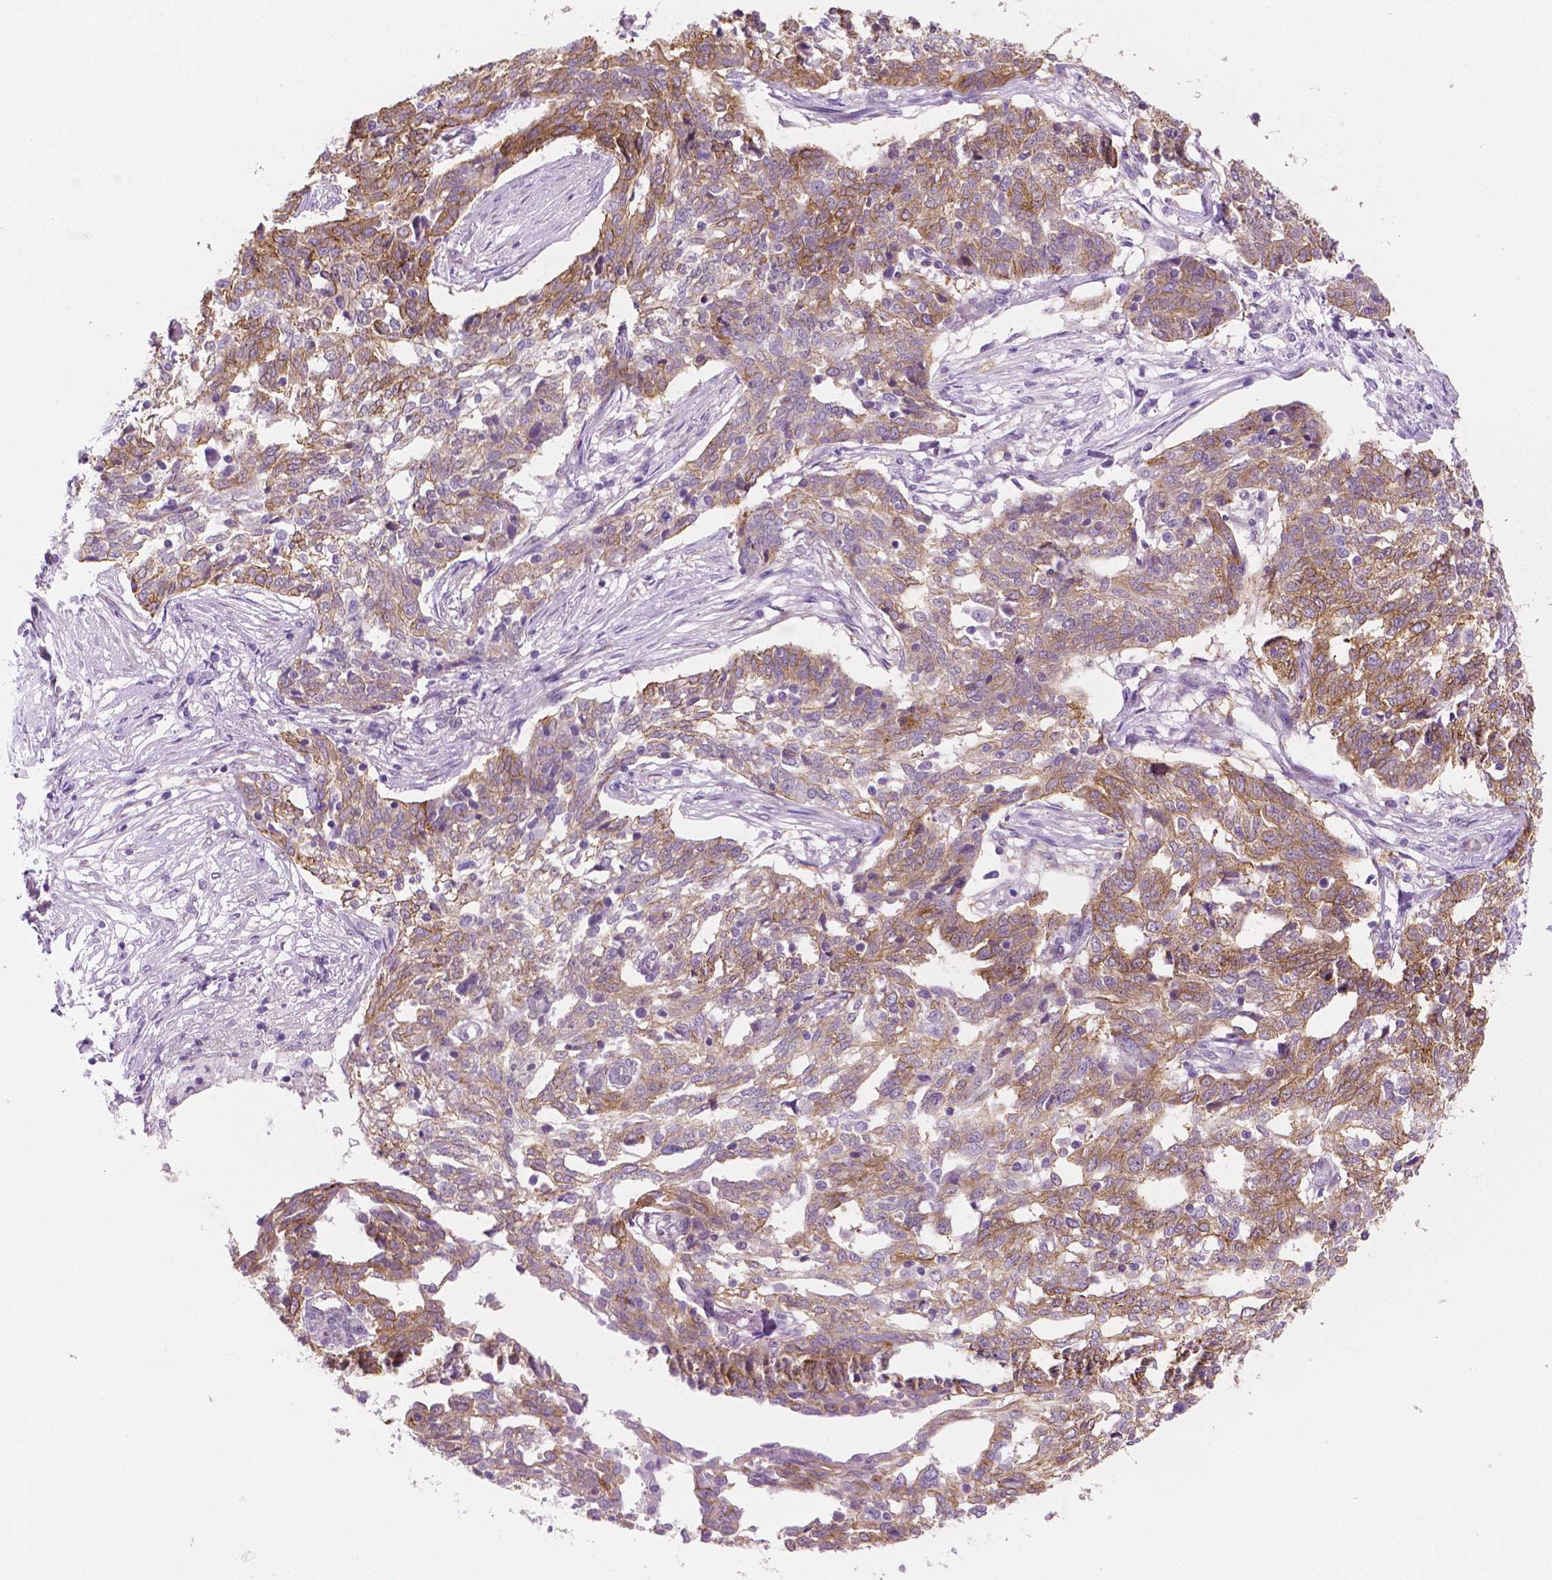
{"staining": {"intensity": "moderate", "quantity": ">75%", "location": "cytoplasmic/membranous"}, "tissue": "ovarian cancer", "cell_type": "Tumor cells", "image_type": "cancer", "snomed": [{"axis": "morphology", "description": "Cystadenocarcinoma, serous, NOS"}, {"axis": "topography", "description": "Ovary"}], "caption": "Protein expression analysis of human ovarian cancer reveals moderate cytoplasmic/membranous staining in about >75% of tumor cells.", "gene": "EPPK1", "patient": {"sex": "female", "age": 67}}